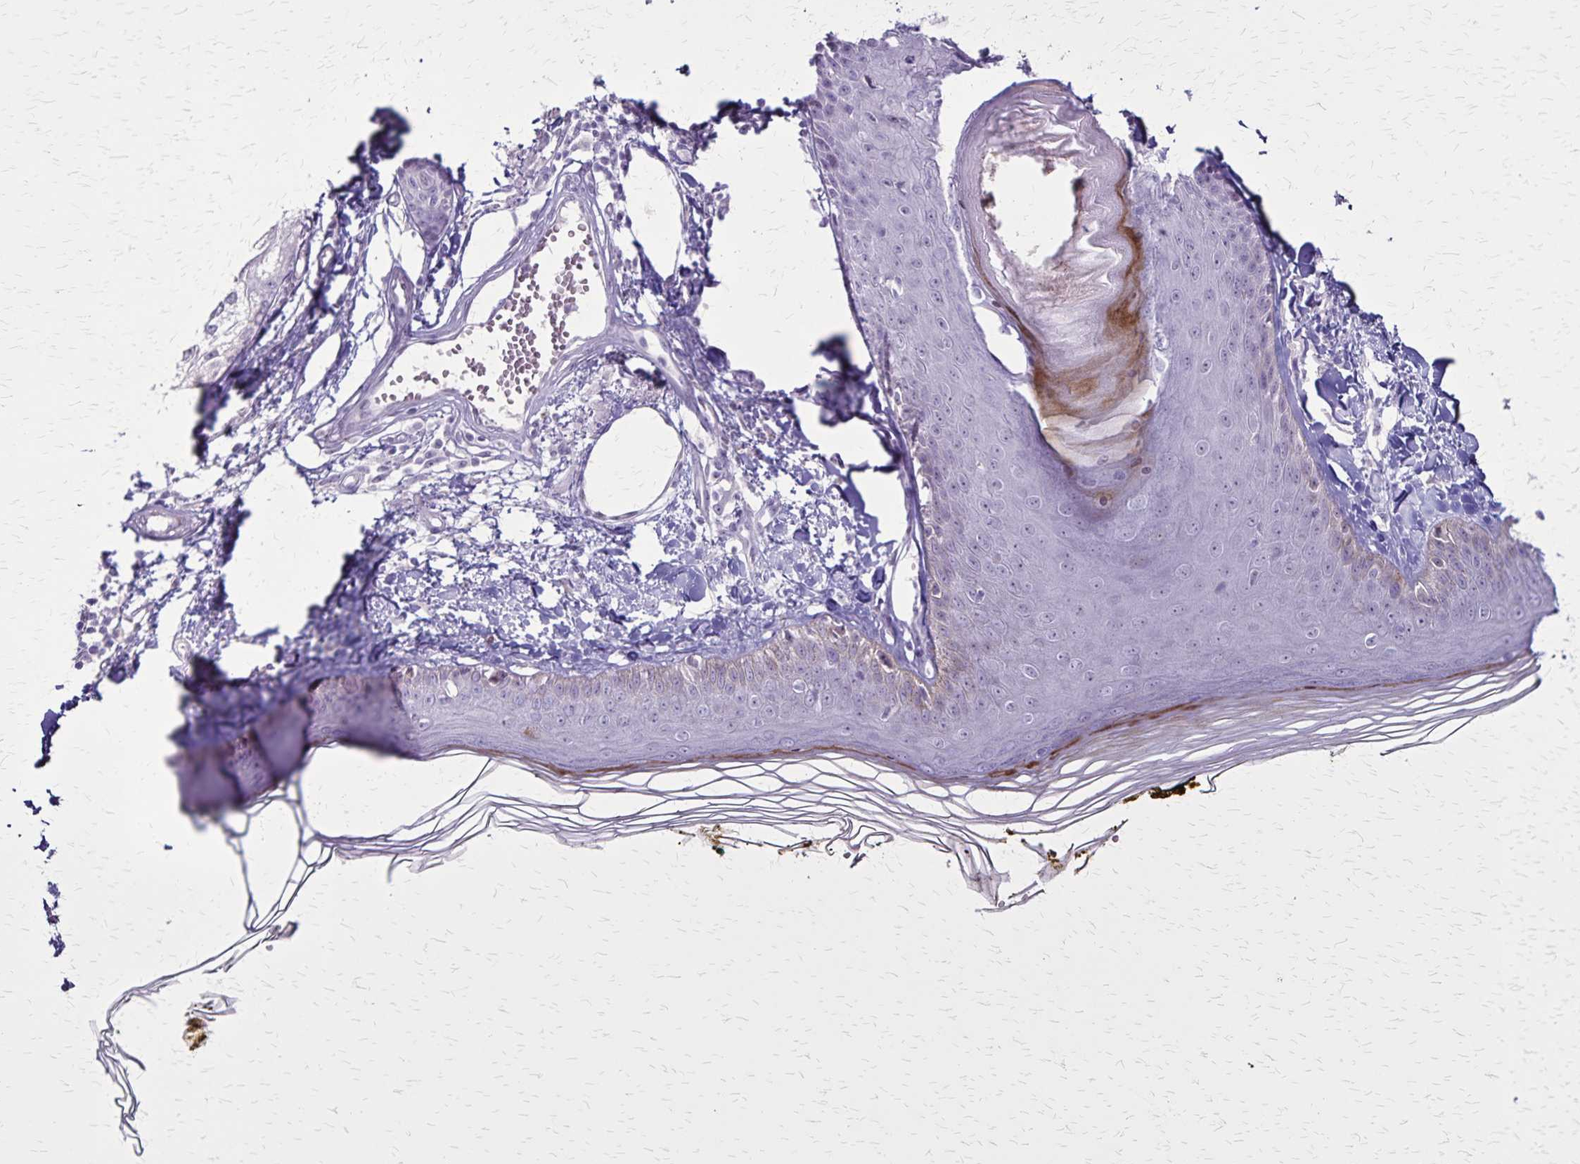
{"staining": {"intensity": "negative", "quantity": "none", "location": "none"}, "tissue": "skin", "cell_type": "Fibroblasts", "image_type": "normal", "snomed": [{"axis": "morphology", "description": "Normal tissue, NOS"}, {"axis": "topography", "description": "Skin"}], "caption": "Immunohistochemistry histopathology image of normal skin: human skin stained with DAB (3,3'-diaminobenzidine) exhibits no significant protein positivity in fibroblasts.", "gene": "OR51B5", "patient": {"sex": "male", "age": 76}}